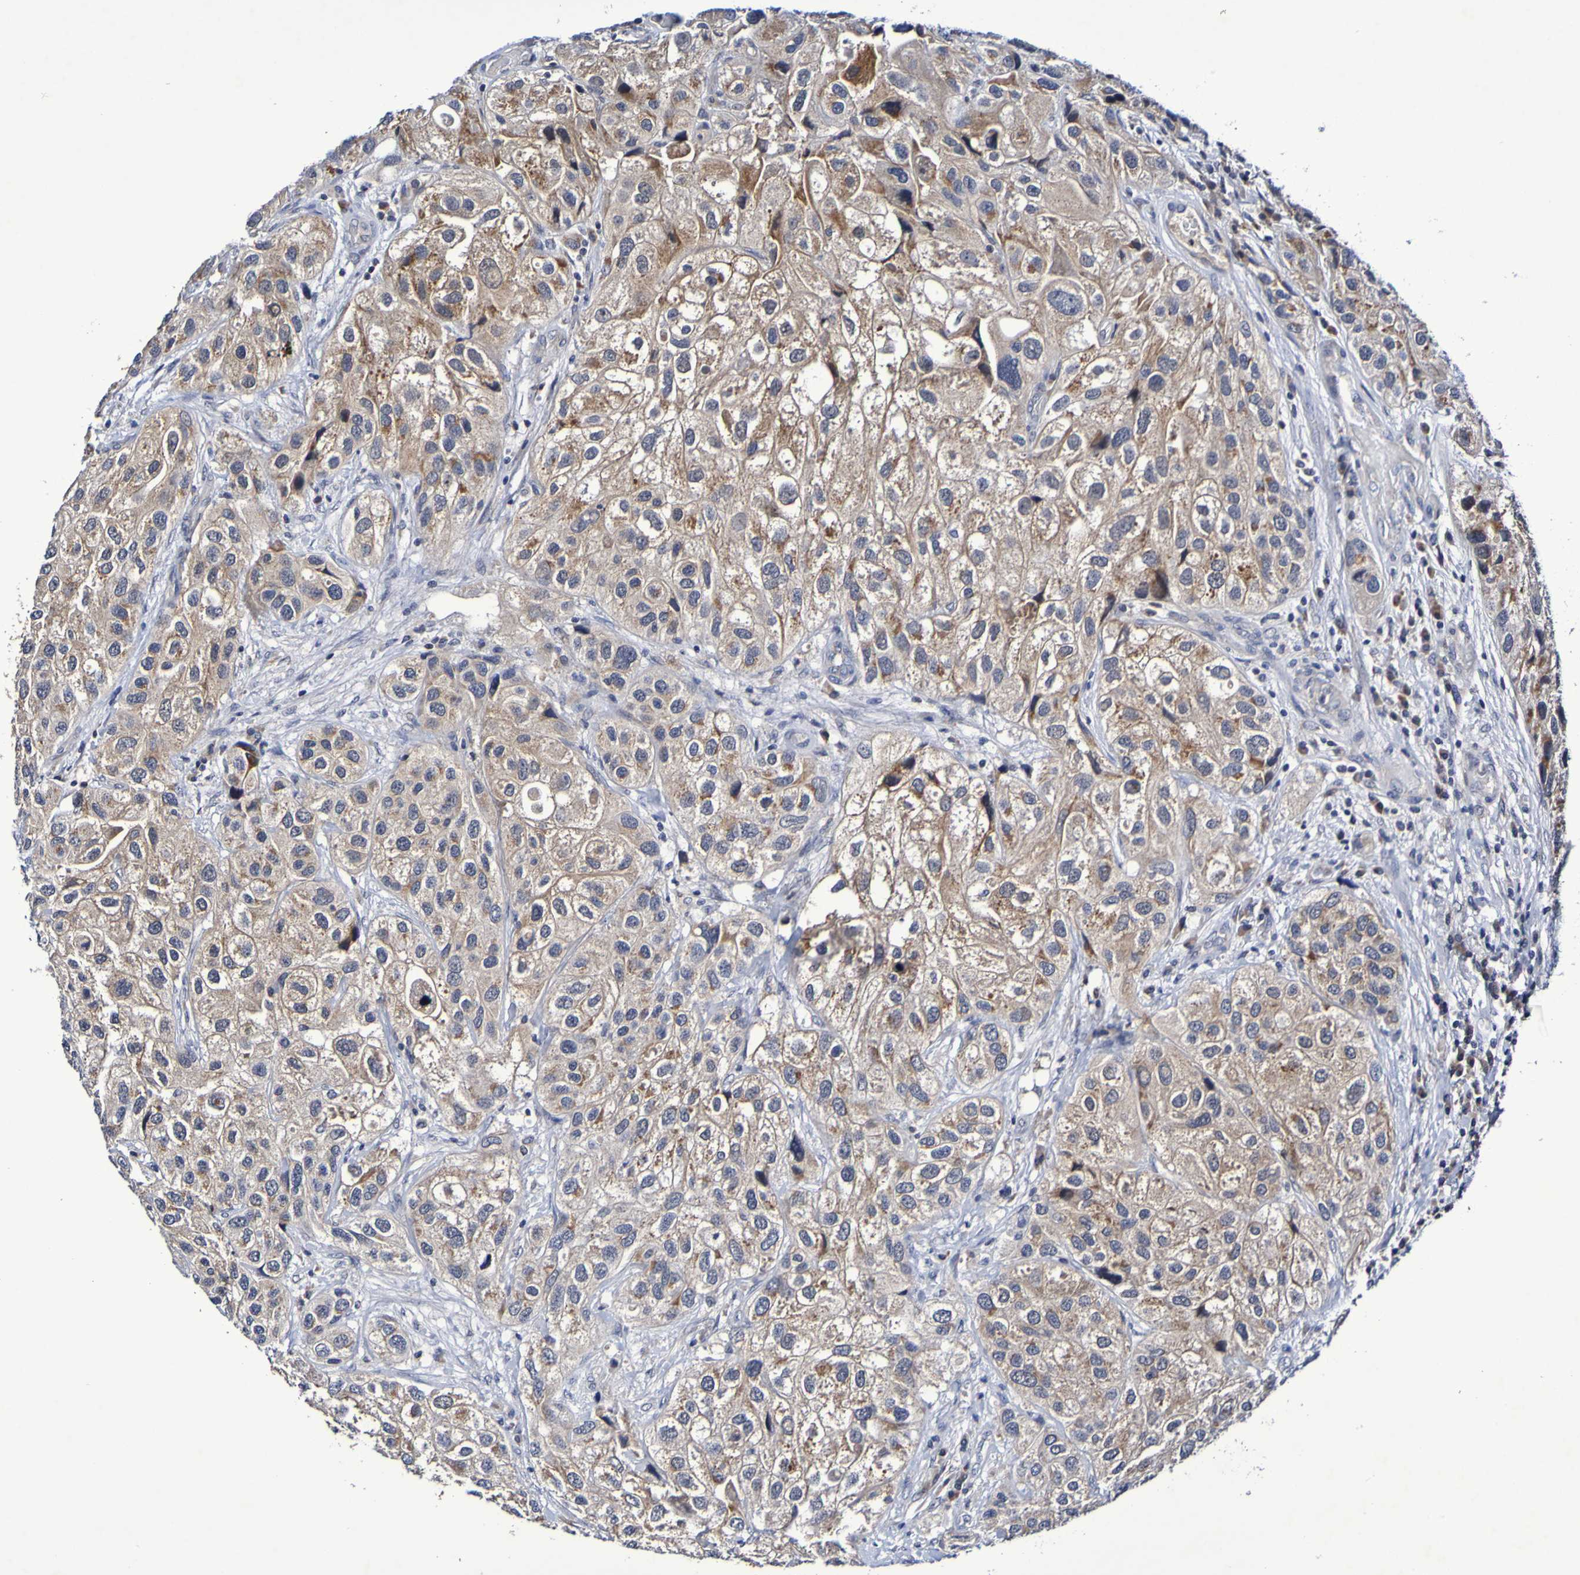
{"staining": {"intensity": "weak", "quantity": ">75%", "location": "cytoplasmic/membranous"}, "tissue": "urothelial cancer", "cell_type": "Tumor cells", "image_type": "cancer", "snomed": [{"axis": "morphology", "description": "Urothelial carcinoma, High grade"}, {"axis": "topography", "description": "Urinary bladder"}], "caption": "Protein positivity by immunohistochemistry (IHC) displays weak cytoplasmic/membranous positivity in about >75% of tumor cells in urothelial carcinoma (high-grade).", "gene": "PTP4A2", "patient": {"sex": "female", "age": 64}}